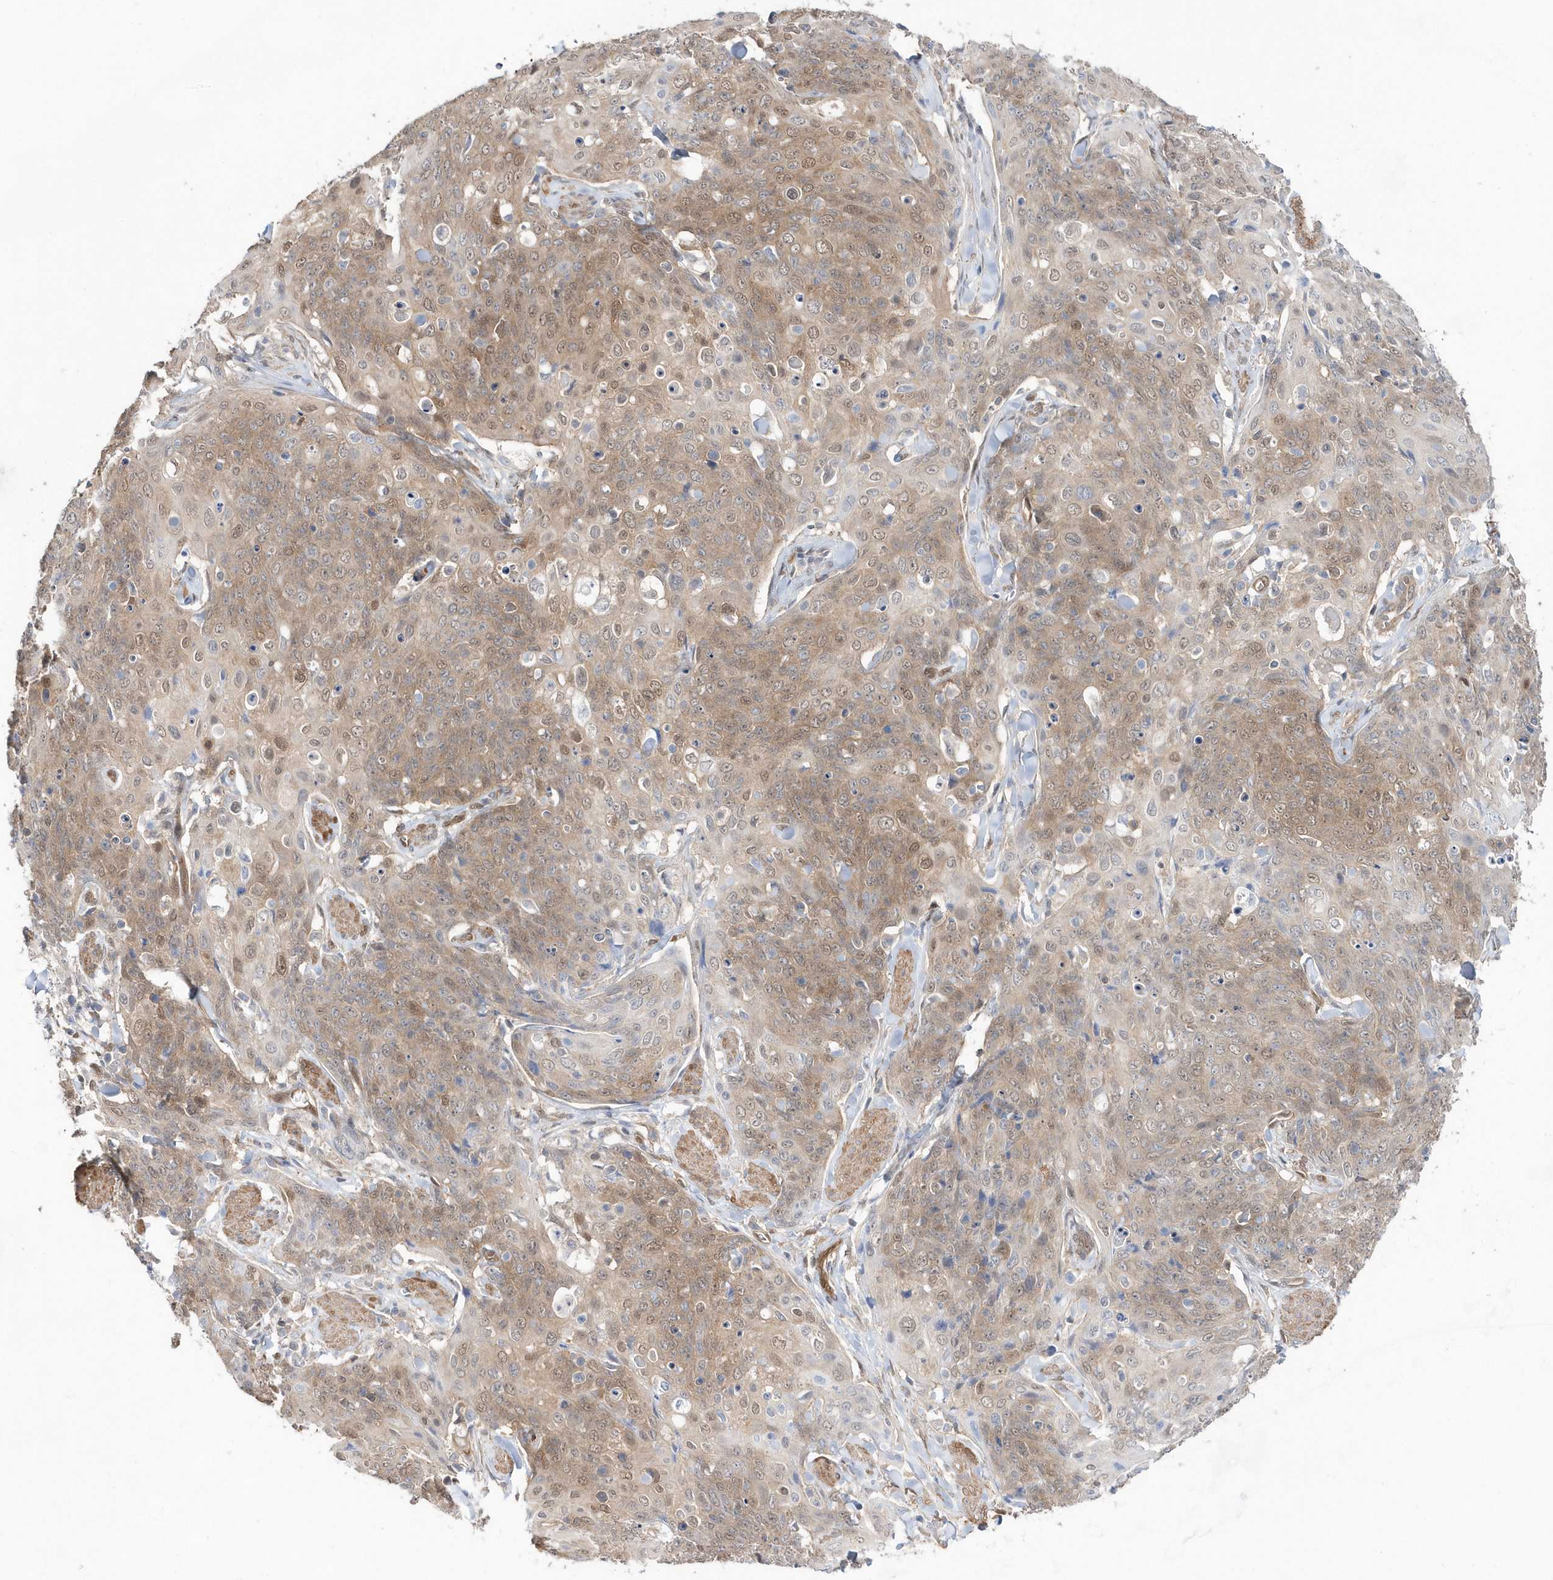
{"staining": {"intensity": "moderate", "quantity": "25%-75%", "location": "cytoplasmic/membranous"}, "tissue": "skin cancer", "cell_type": "Tumor cells", "image_type": "cancer", "snomed": [{"axis": "morphology", "description": "Squamous cell carcinoma, NOS"}, {"axis": "topography", "description": "Skin"}, {"axis": "topography", "description": "Vulva"}], "caption": "Squamous cell carcinoma (skin) stained for a protein (brown) demonstrates moderate cytoplasmic/membranous positive expression in approximately 25%-75% of tumor cells.", "gene": "BDH2", "patient": {"sex": "female", "age": 85}}